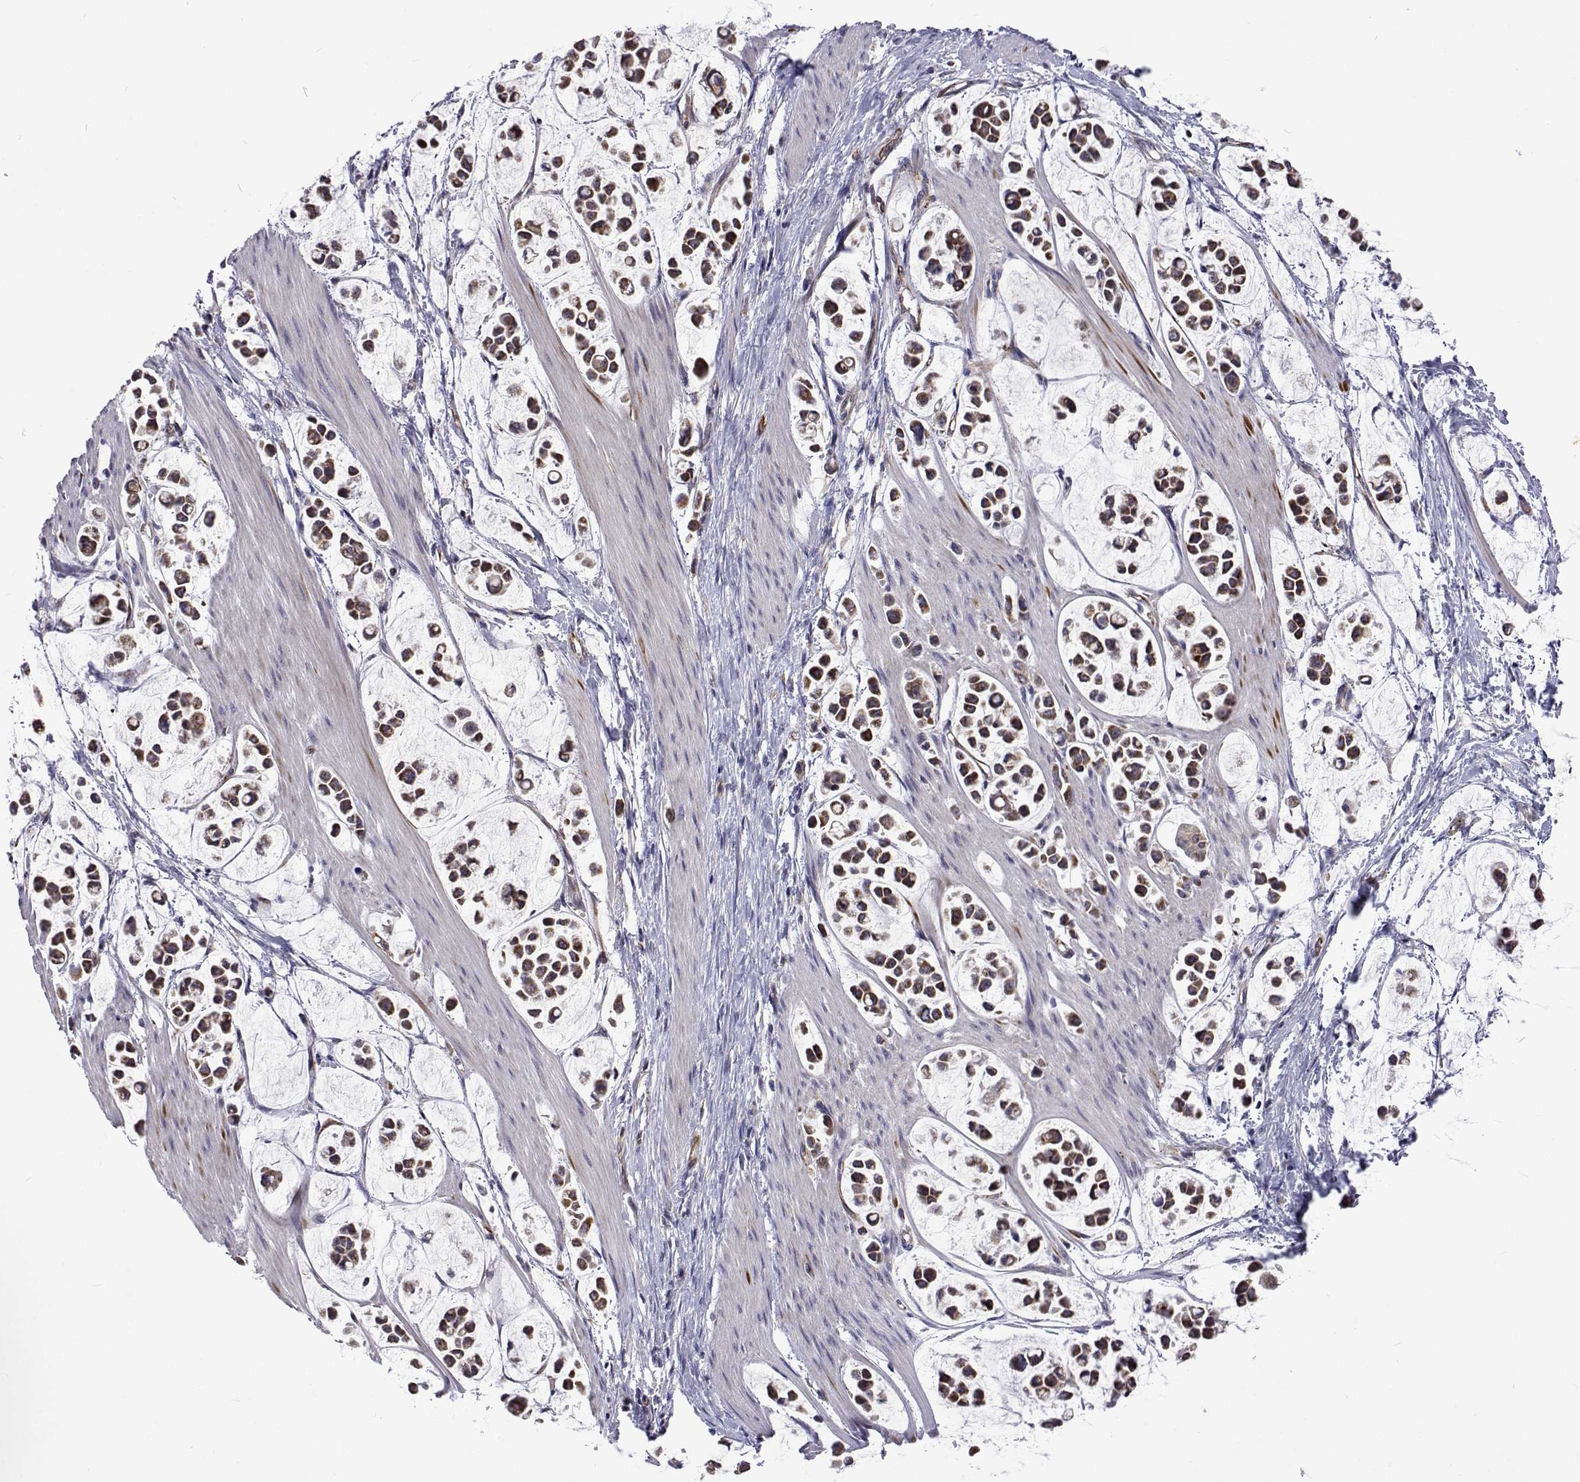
{"staining": {"intensity": "moderate", "quantity": ">75%", "location": "cytoplasmic/membranous"}, "tissue": "stomach cancer", "cell_type": "Tumor cells", "image_type": "cancer", "snomed": [{"axis": "morphology", "description": "Adenocarcinoma, NOS"}, {"axis": "topography", "description": "Stomach"}], "caption": "The histopathology image demonstrates immunohistochemical staining of stomach cancer. There is moderate cytoplasmic/membranous staining is appreciated in approximately >75% of tumor cells.", "gene": "DHTKD1", "patient": {"sex": "male", "age": 82}}